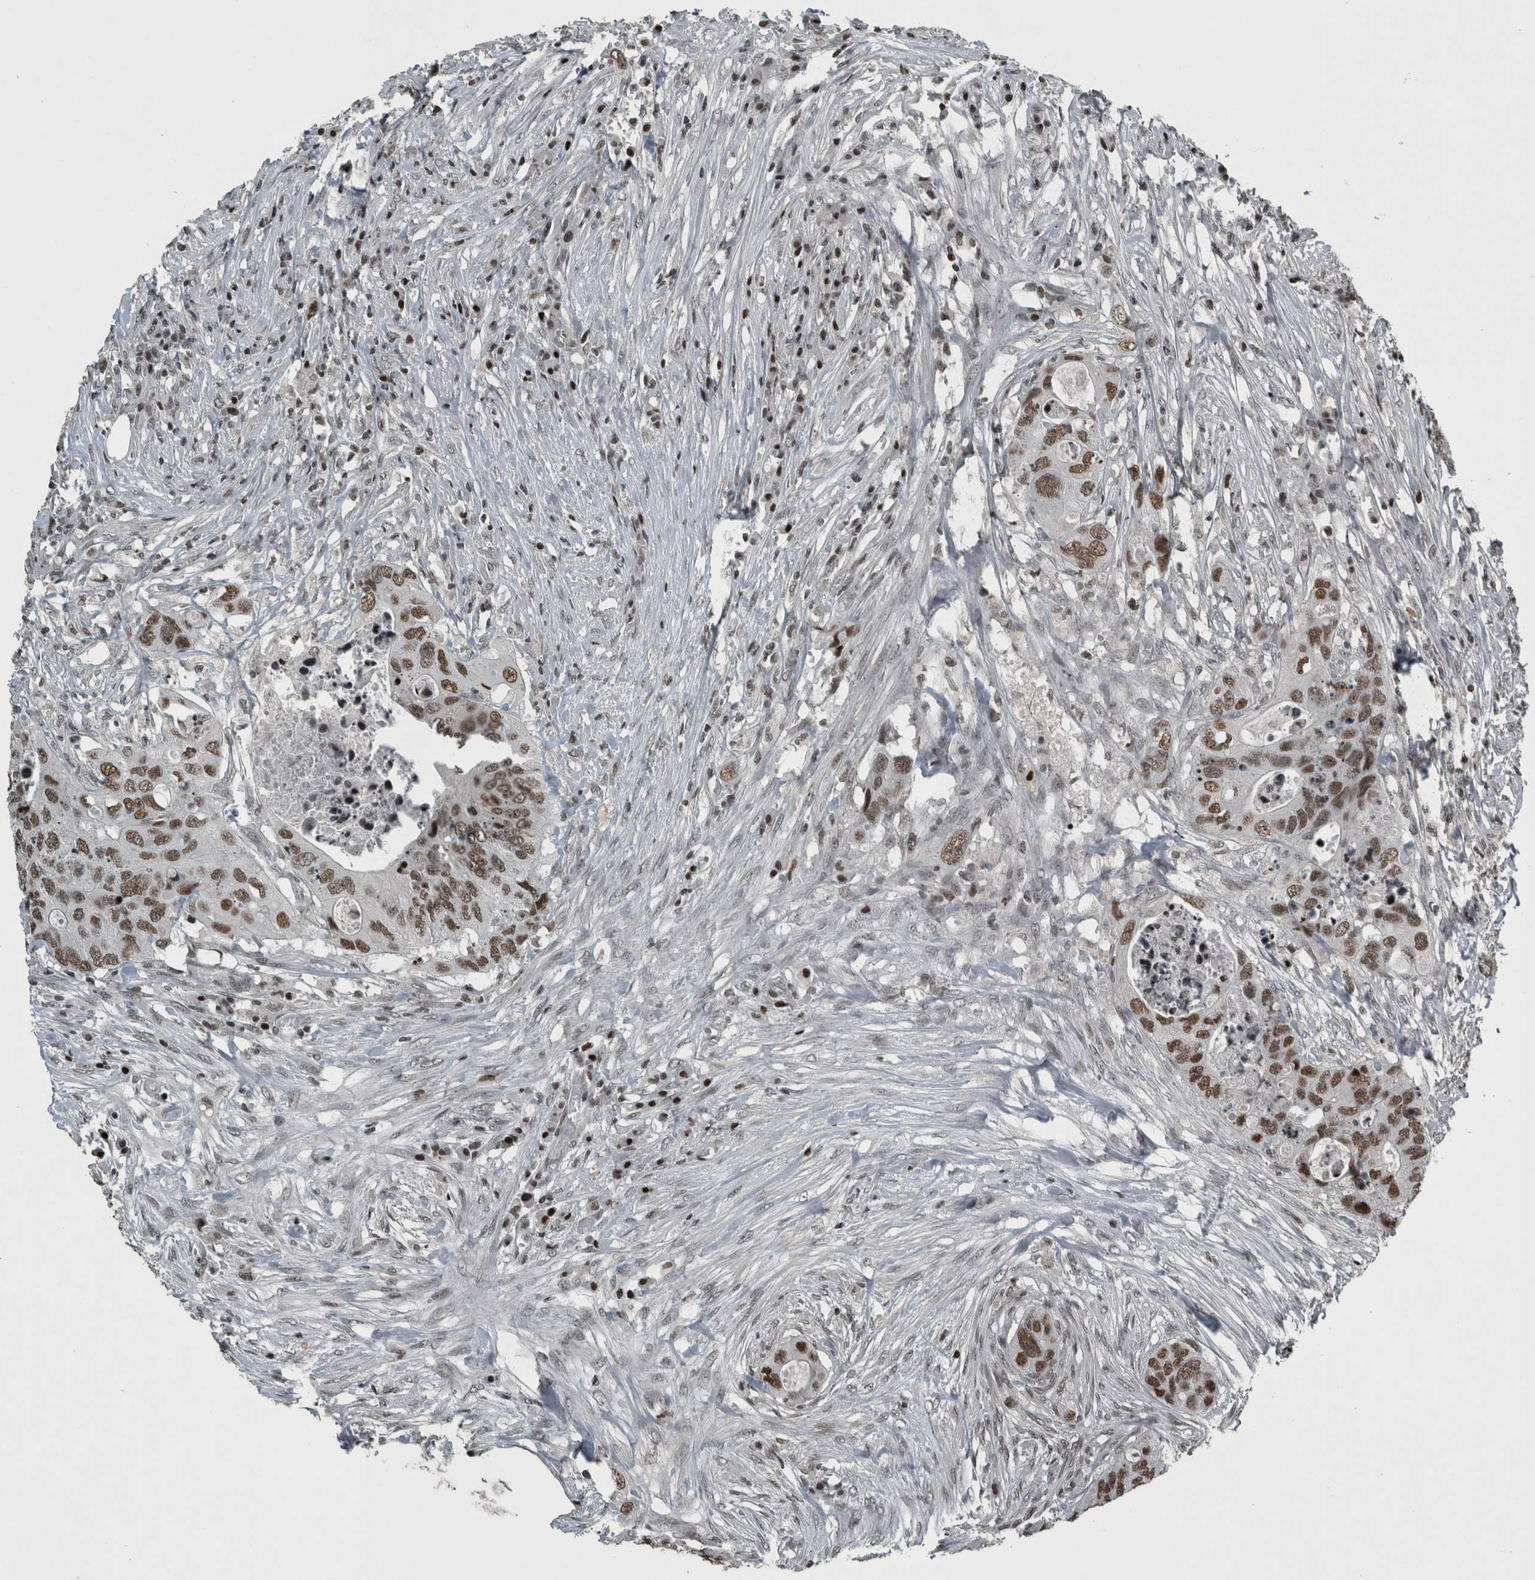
{"staining": {"intensity": "moderate", "quantity": ">75%", "location": "nuclear"}, "tissue": "colorectal cancer", "cell_type": "Tumor cells", "image_type": "cancer", "snomed": [{"axis": "morphology", "description": "Adenocarcinoma, NOS"}, {"axis": "topography", "description": "Colon"}], "caption": "This micrograph reveals immunohistochemistry (IHC) staining of human colorectal adenocarcinoma, with medium moderate nuclear expression in about >75% of tumor cells.", "gene": "UNC50", "patient": {"sex": "male", "age": 71}}